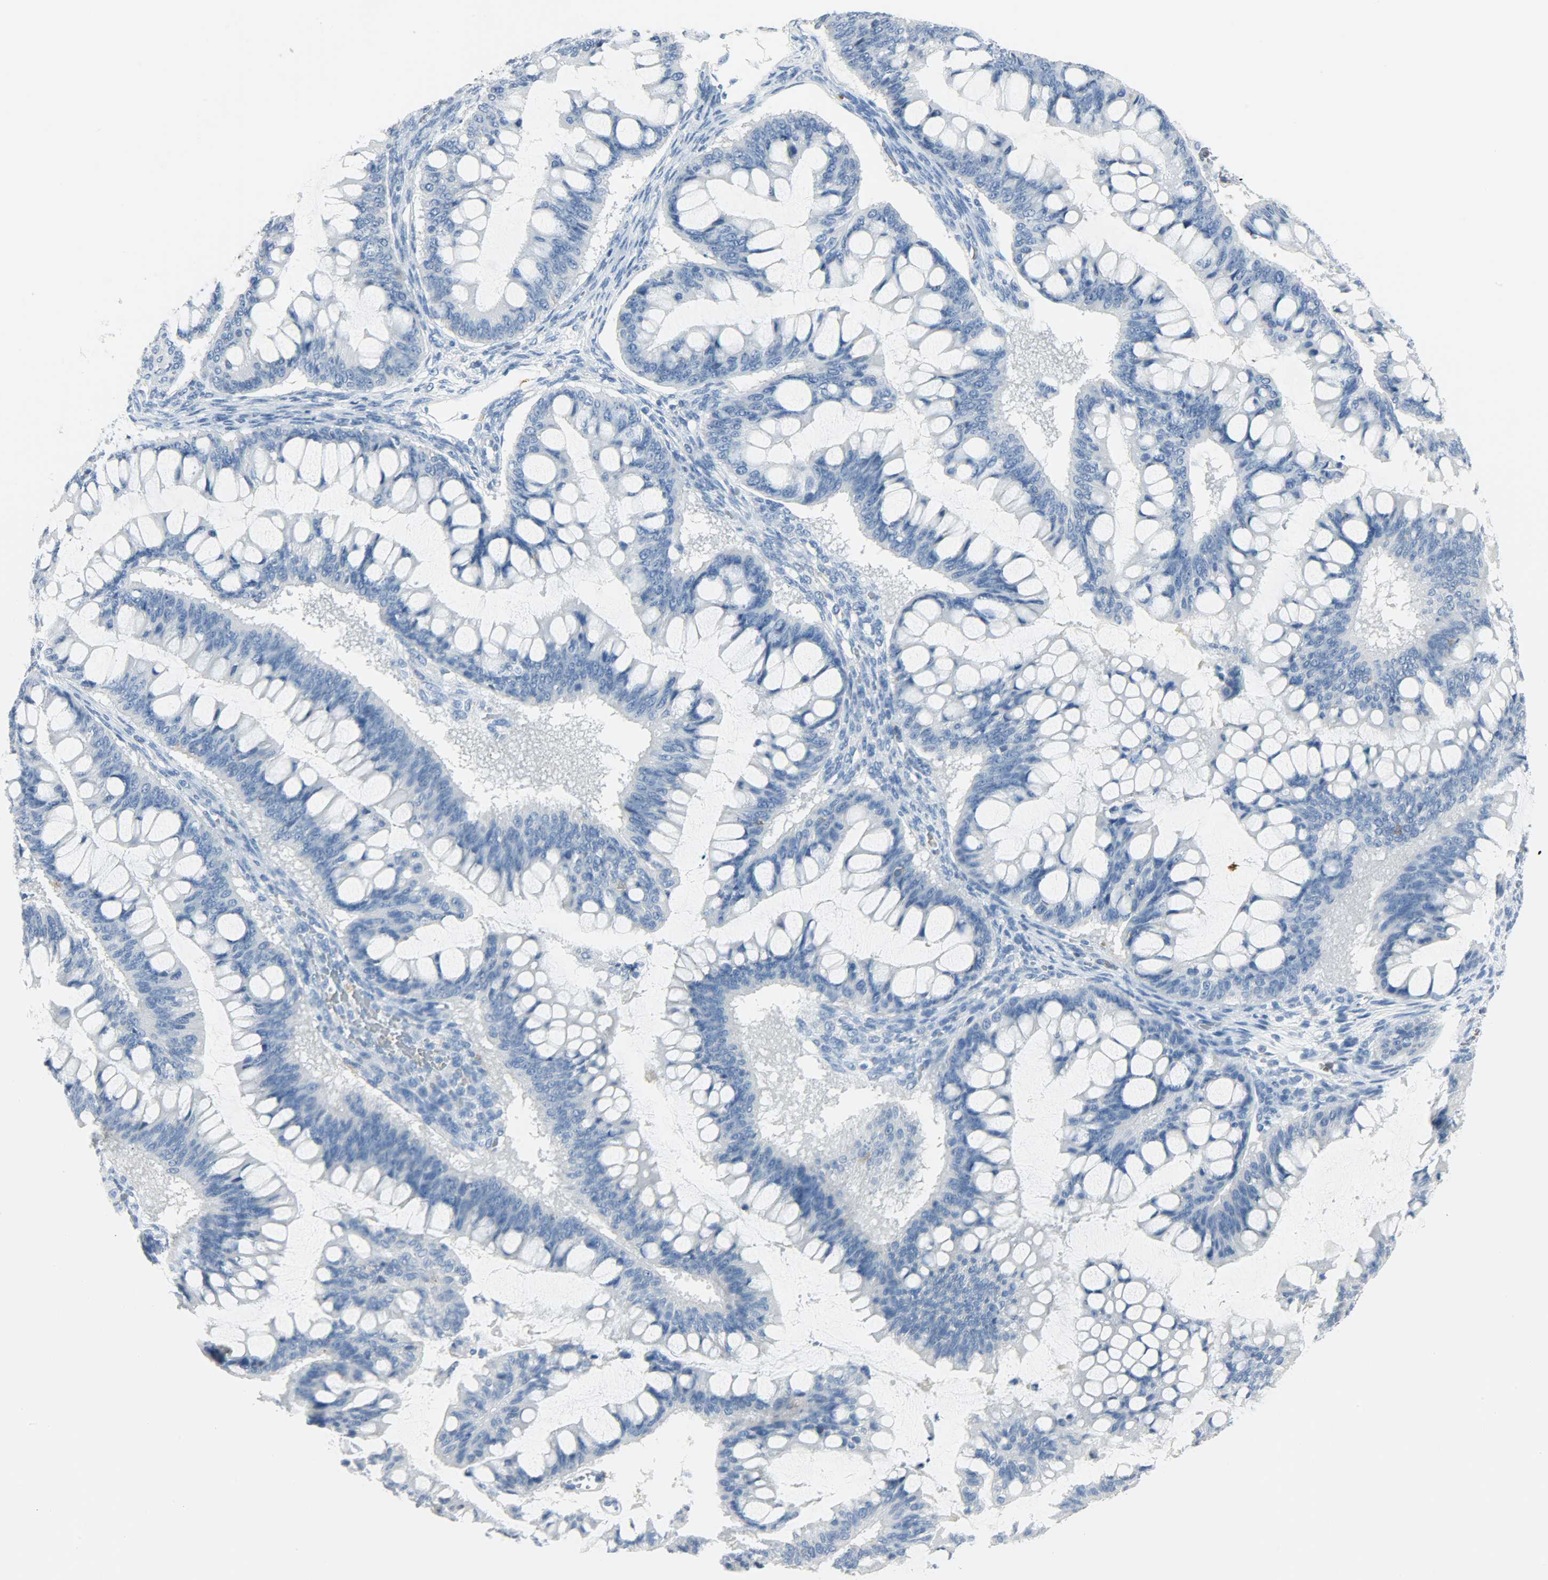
{"staining": {"intensity": "negative", "quantity": "none", "location": "none"}, "tissue": "ovarian cancer", "cell_type": "Tumor cells", "image_type": "cancer", "snomed": [{"axis": "morphology", "description": "Cystadenocarcinoma, mucinous, NOS"}, {"axis": "topography", "description": "Ovary"}], "caption": "Immunohistochemistry (IHC) of ovarian mucinous cystadenocarcinoma shows no expression in tumor cells.", "gene": "PTPN6", "patient": {"sex": "female", "age": 73}}